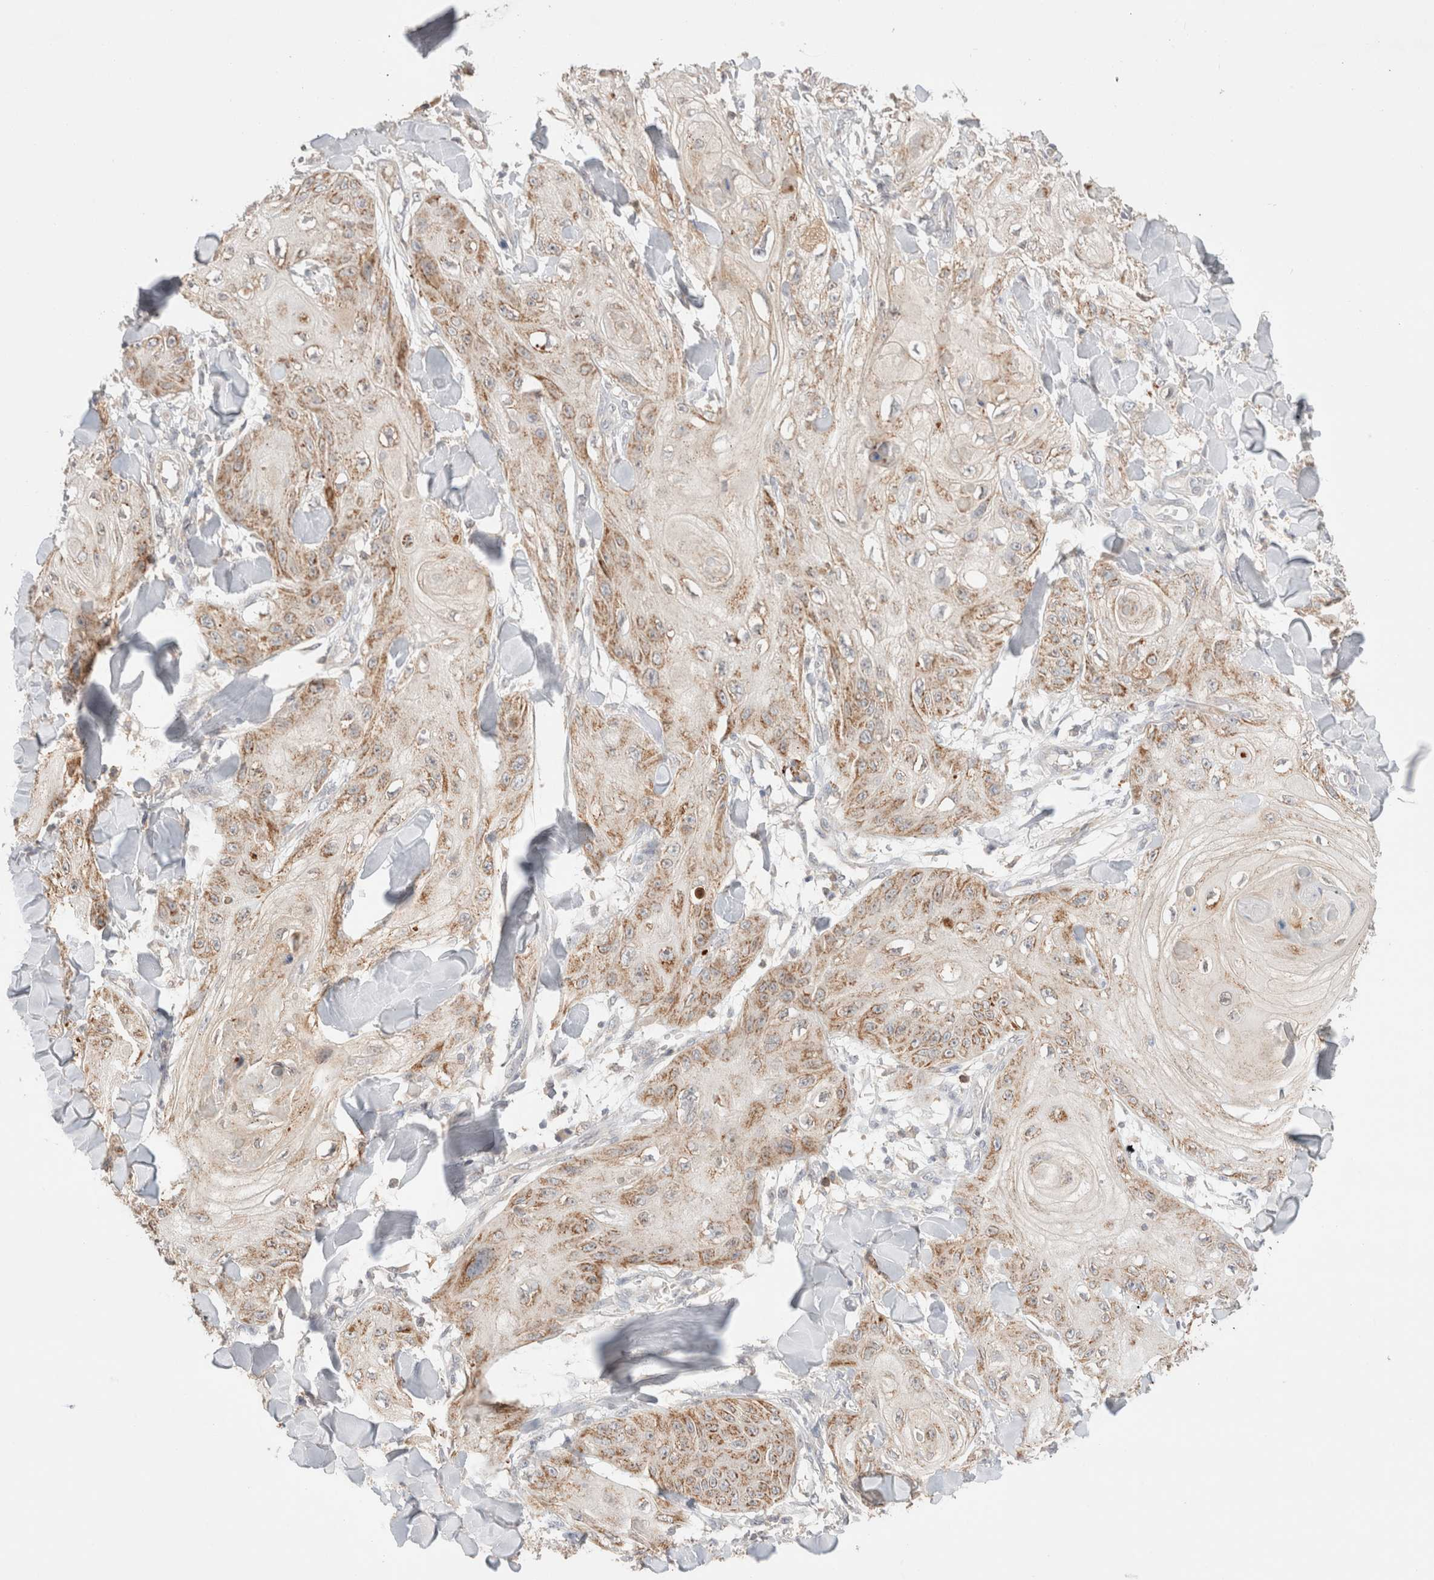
{"staining": {"intensity": "moderate", "quantity": ">75%", "location": "cytoplasmic/membranous"}, "tissue": "skin cancer", "cell_type": "Tumor cells", "image_type": "cancer", "snomed": [{"axis": "morphology", "description": "Squamous cell carcinoma, NOS"}, {"axis": "topography", "description": "Skin"}], "caption": "The image shows immunohistochemical staining of squamous cell carcinoma (skin). There is moderate cytoplasmic/membranous positivity is present in about >75% of tumor cells. The protein is stained brown, and the nuclei are stained in blue (DAB (3,3'-diaminobenzidine) IHC with brightfield microscopy, high magnification).", "gene": "TRIM41", "patient": {"sex": "male", "age": 74}}